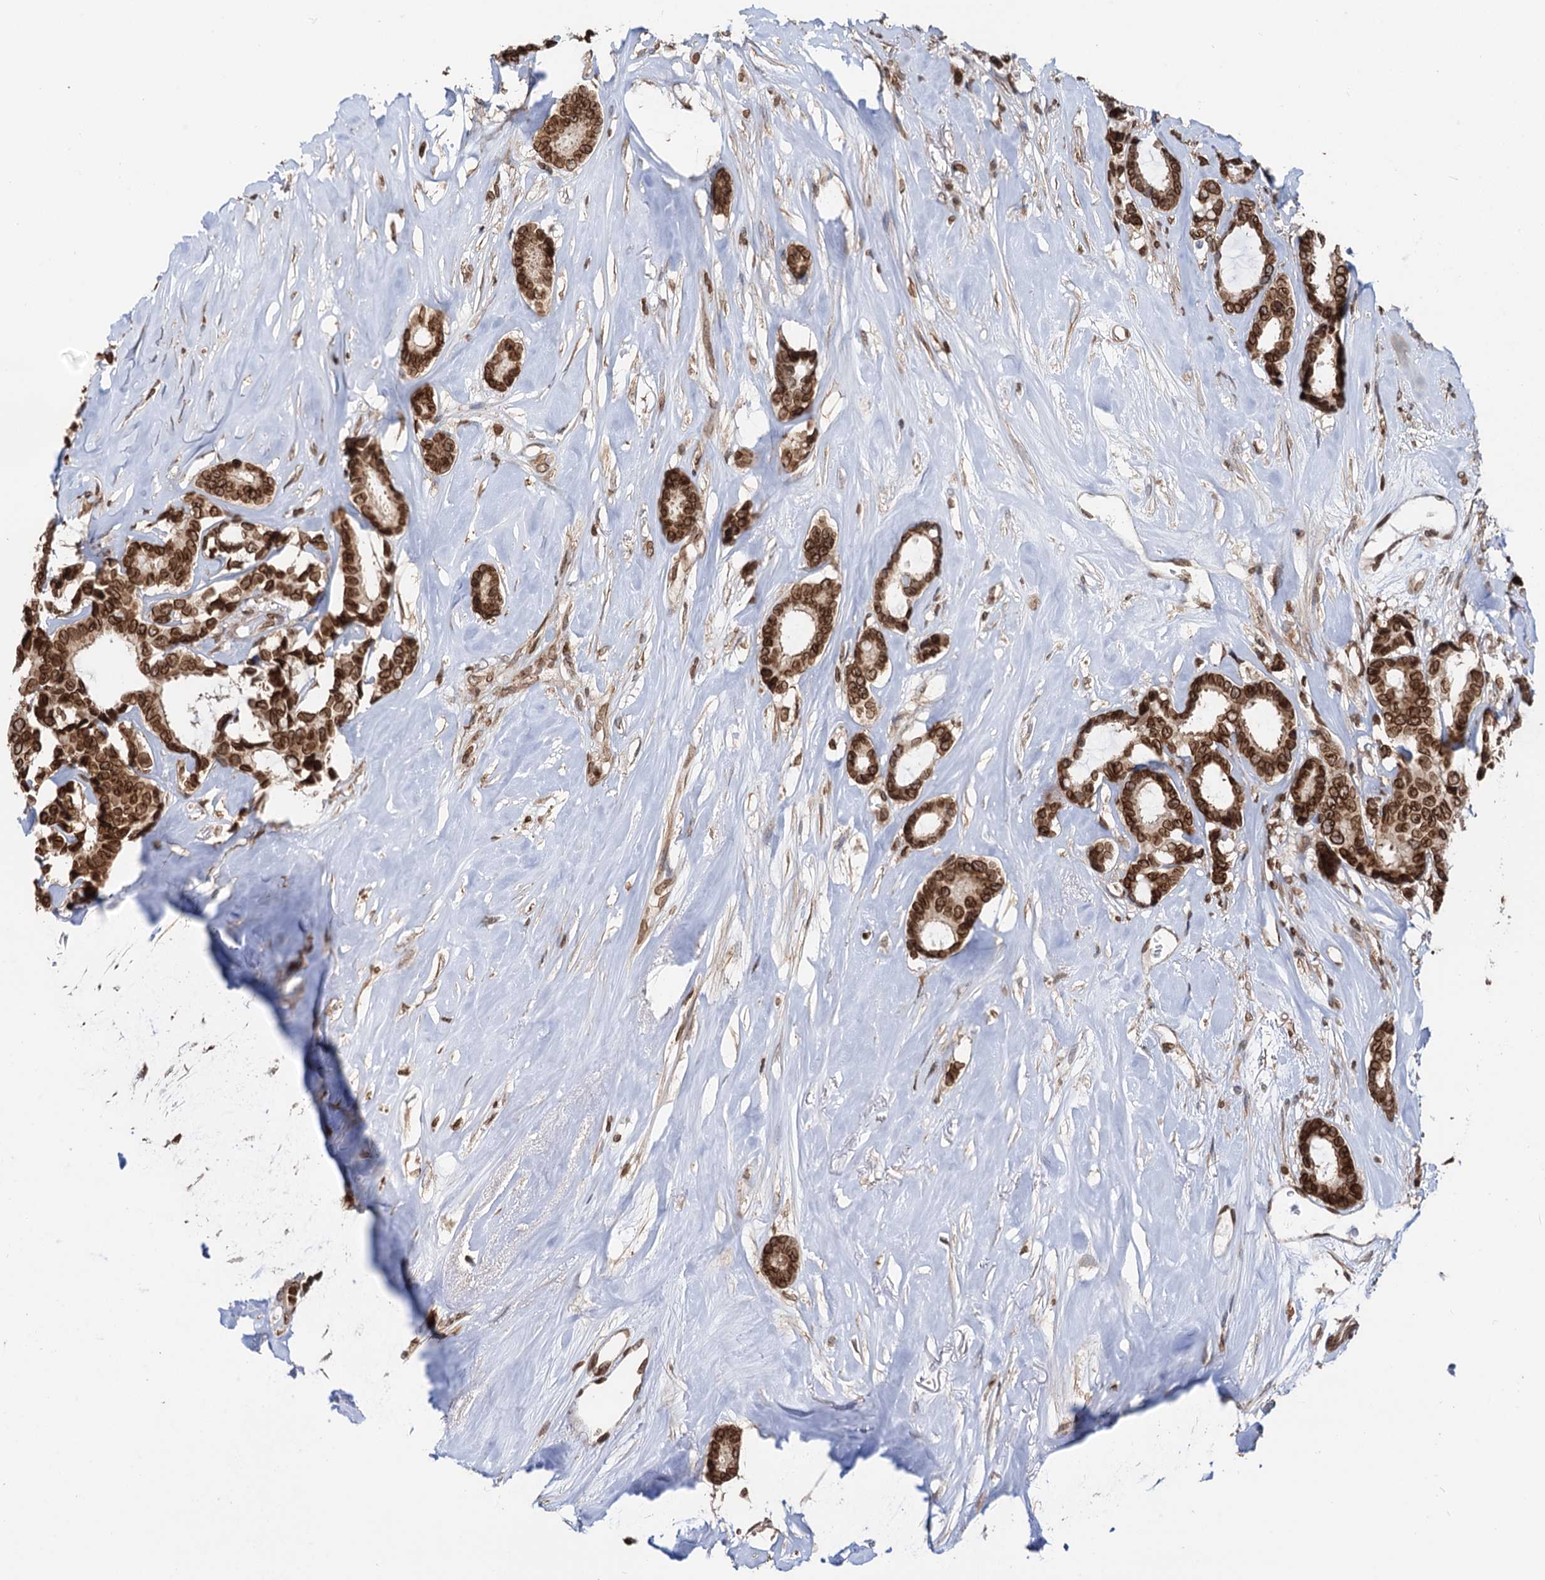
{"staining": {"intensity": "strong", "quantity": ">75%", "location": "nuclear"}, "tissue": "breast cancer", "cell_type": "Tumor cells", "image_type": "cancer", "snomed": [{"axis": "morphology", "description": "Duct carcinoma"}, {"axis": "topography", "description": "Breast"}], "caption": "Invasive ductal carcinoma (breast) tissue reveals strong nuclear positivity in about >75% of tumor cells", "gene": "ZC3H13", "patient": {"sex": "female", "age": 87}}